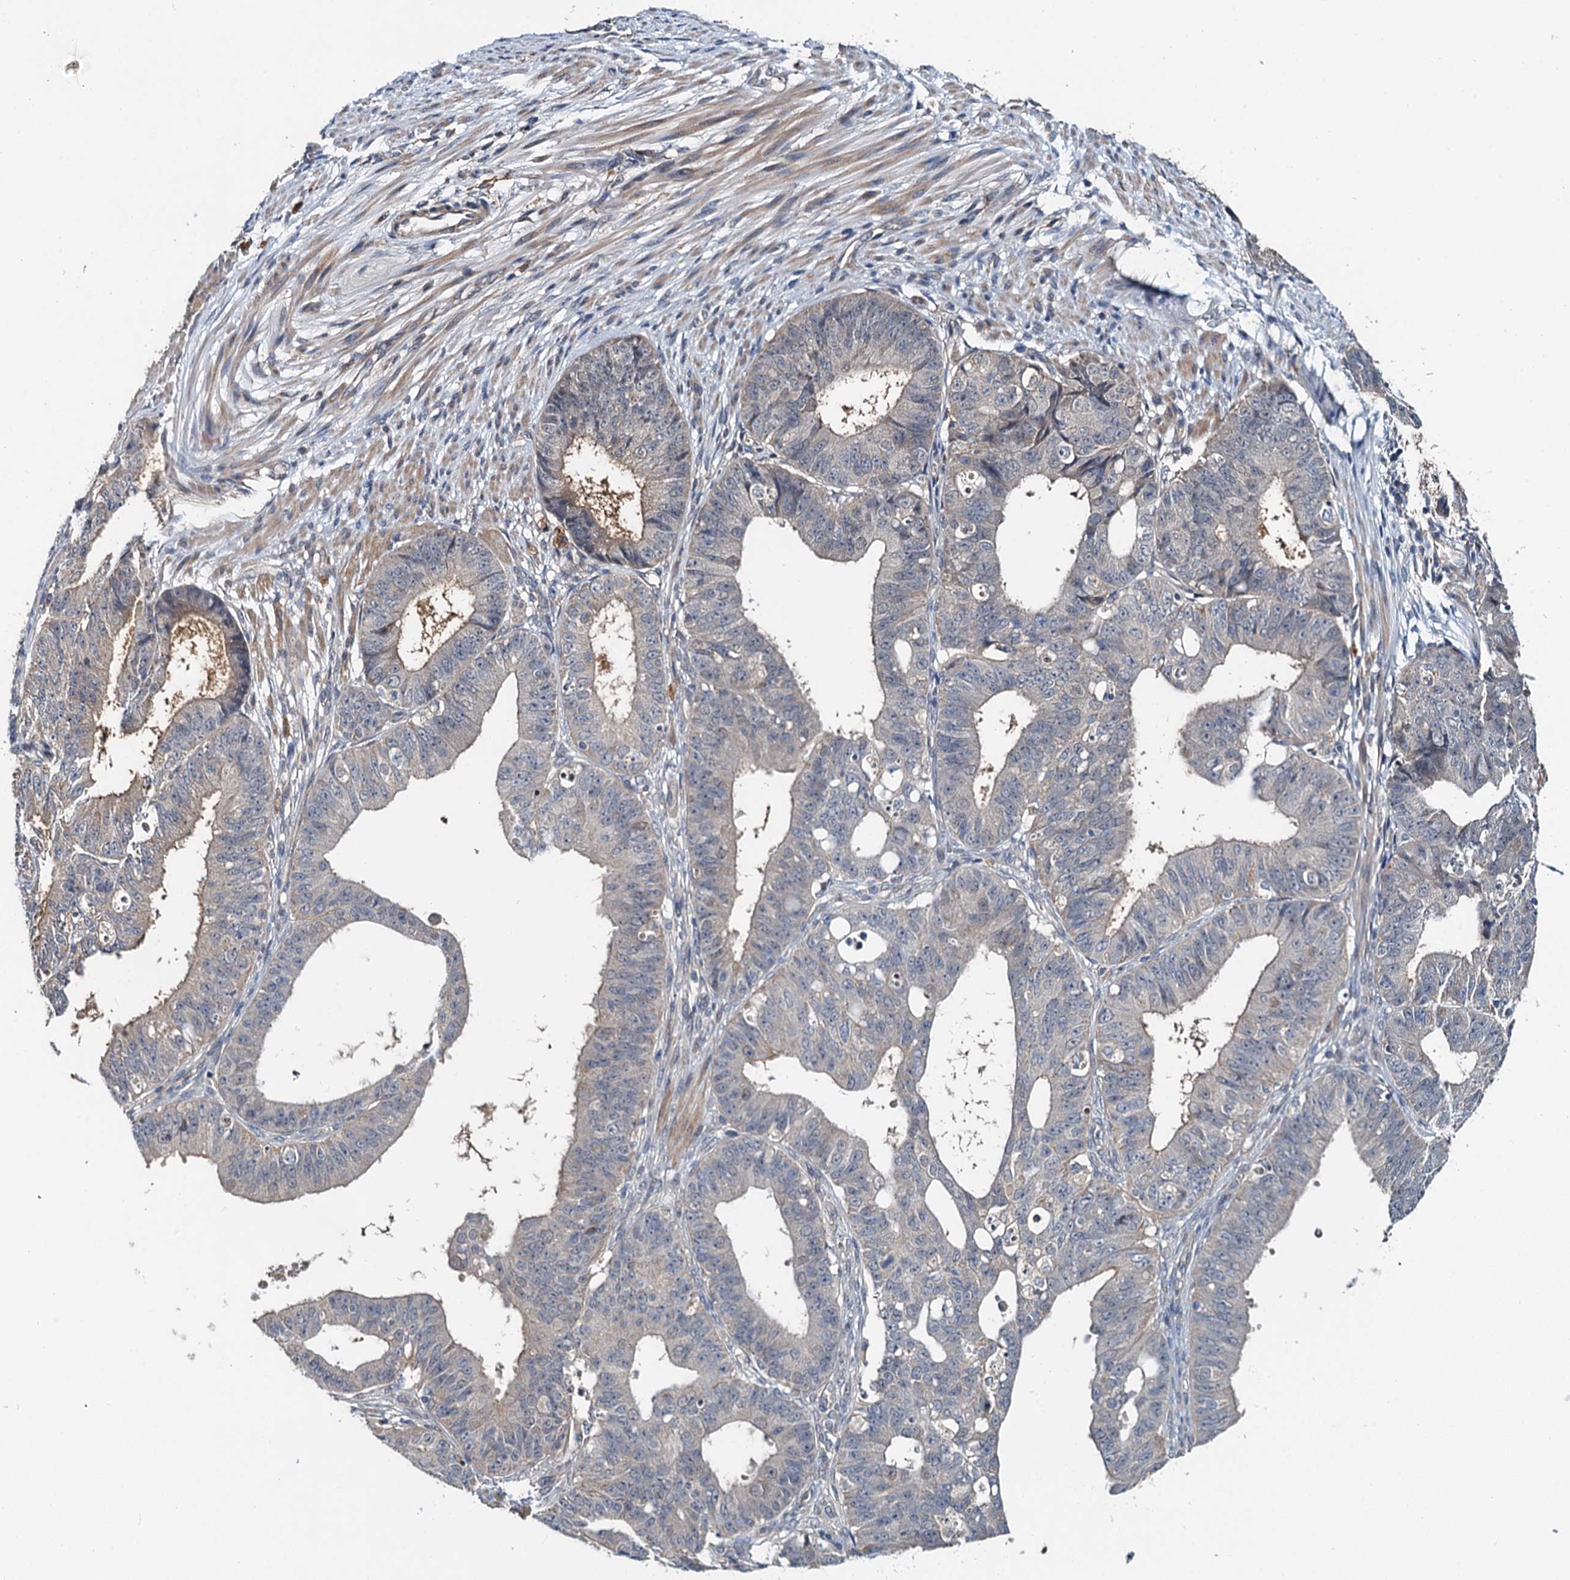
{"staining": {"intensity": "negative", "quantity": "none", "location": "none"}, "tissue": "ovarian cancer", "cell_type": "Tumor cells", "image_type": "cancer", "snomed": [{"axis": "morphology", "description": "Carcinoma, endometroid"}, {"axis": "topography", "description": "Appendix"}, {"axis": "topography", "description": "Ovary"}], "caption": "This is an immunohistochemistry (IHC) image of human endometroid carcinoma (ovarian). There is no expression in tumor cells.", "gene": "ZNF606", "patient": {"sex": "female", "age": 42}}